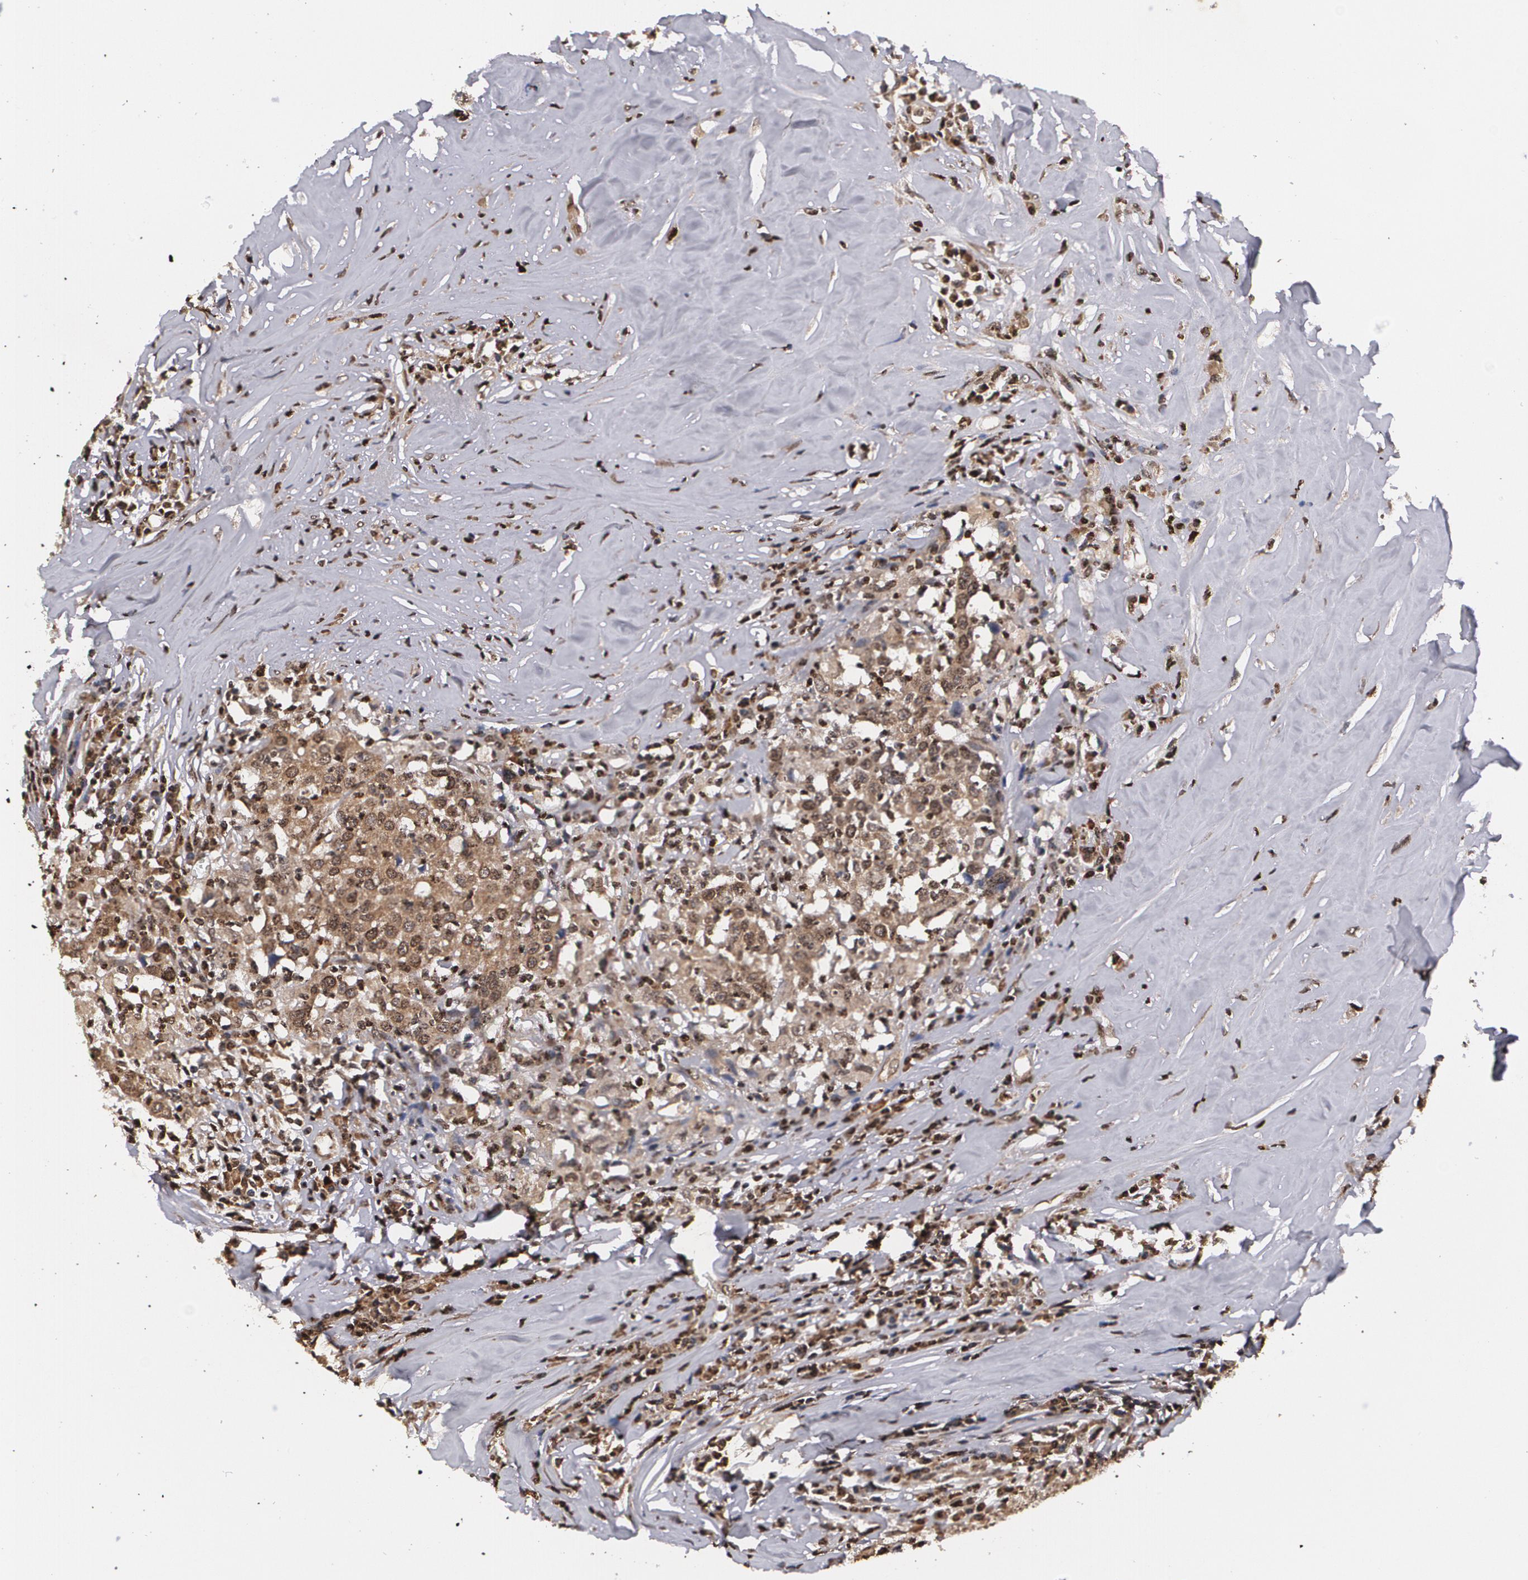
{"staining": {"intensity": "moderate", "quantity": ">75%", "location": "cytoplasmic/membranous,nuclear"}, "tissue": "head and neck cancer", "cell_type": "Tumor cells", "image_type": "cancer", "snomed": [{"axis": "morphology", "description": "Adenocarcinoma, NOS"}, {"axis": "topography", "description": "Salivary gland"}, {"axis": "topography", "description": "Head-Neck"}], "caption": "Brown immunohistochemical staining in human head and neck cancer displays moderate cytoplasmic/membranous and nuclear staining in approximately >75% of tumor cells.", "gene": "MVP", "patient": {"sex": "female", "age": 65}}